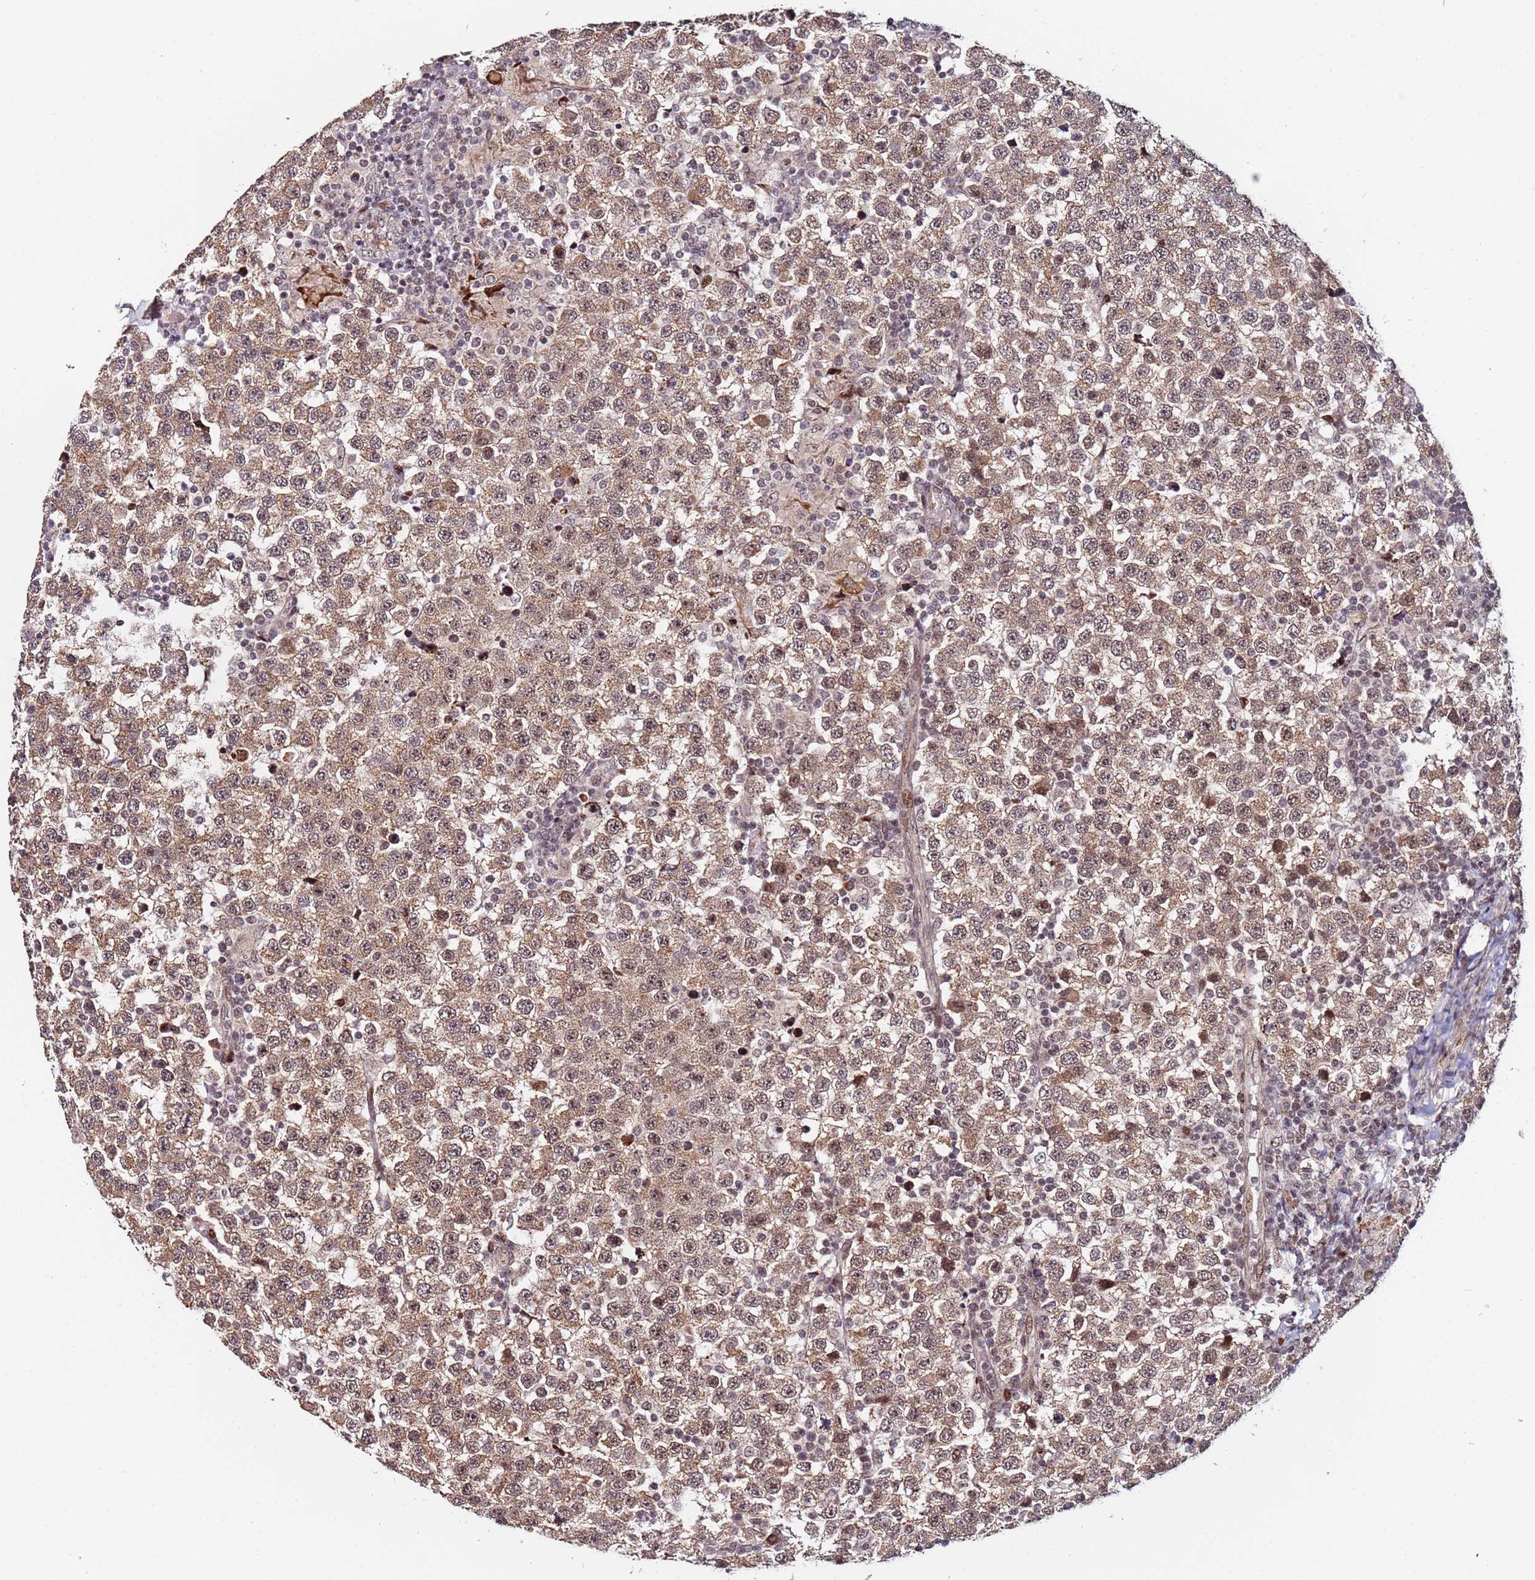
{"staining": {"intensity": "weak", "quantity": ">75%", "location": "cytoplasmic/membranous"}, "tissue": "testis cancer", "cell_type": "Tumor cells", "image_type": "cancer", "snomed": [{"axis": "morphology", "description": "Seminoma, NOS"}, {"axis": "topography", "description": "Testis"}], "caption": "High-magnification brightfield microscopy of testis cancer stained with DAB (brown) and counterstained with hematoxylin (blue). tumor cells exhibit weak cytoplasmic/membranous expression is identified in about>75% of cells.", "gene": "PPM1H", "patient": {"sex": "male", "age": 34}}